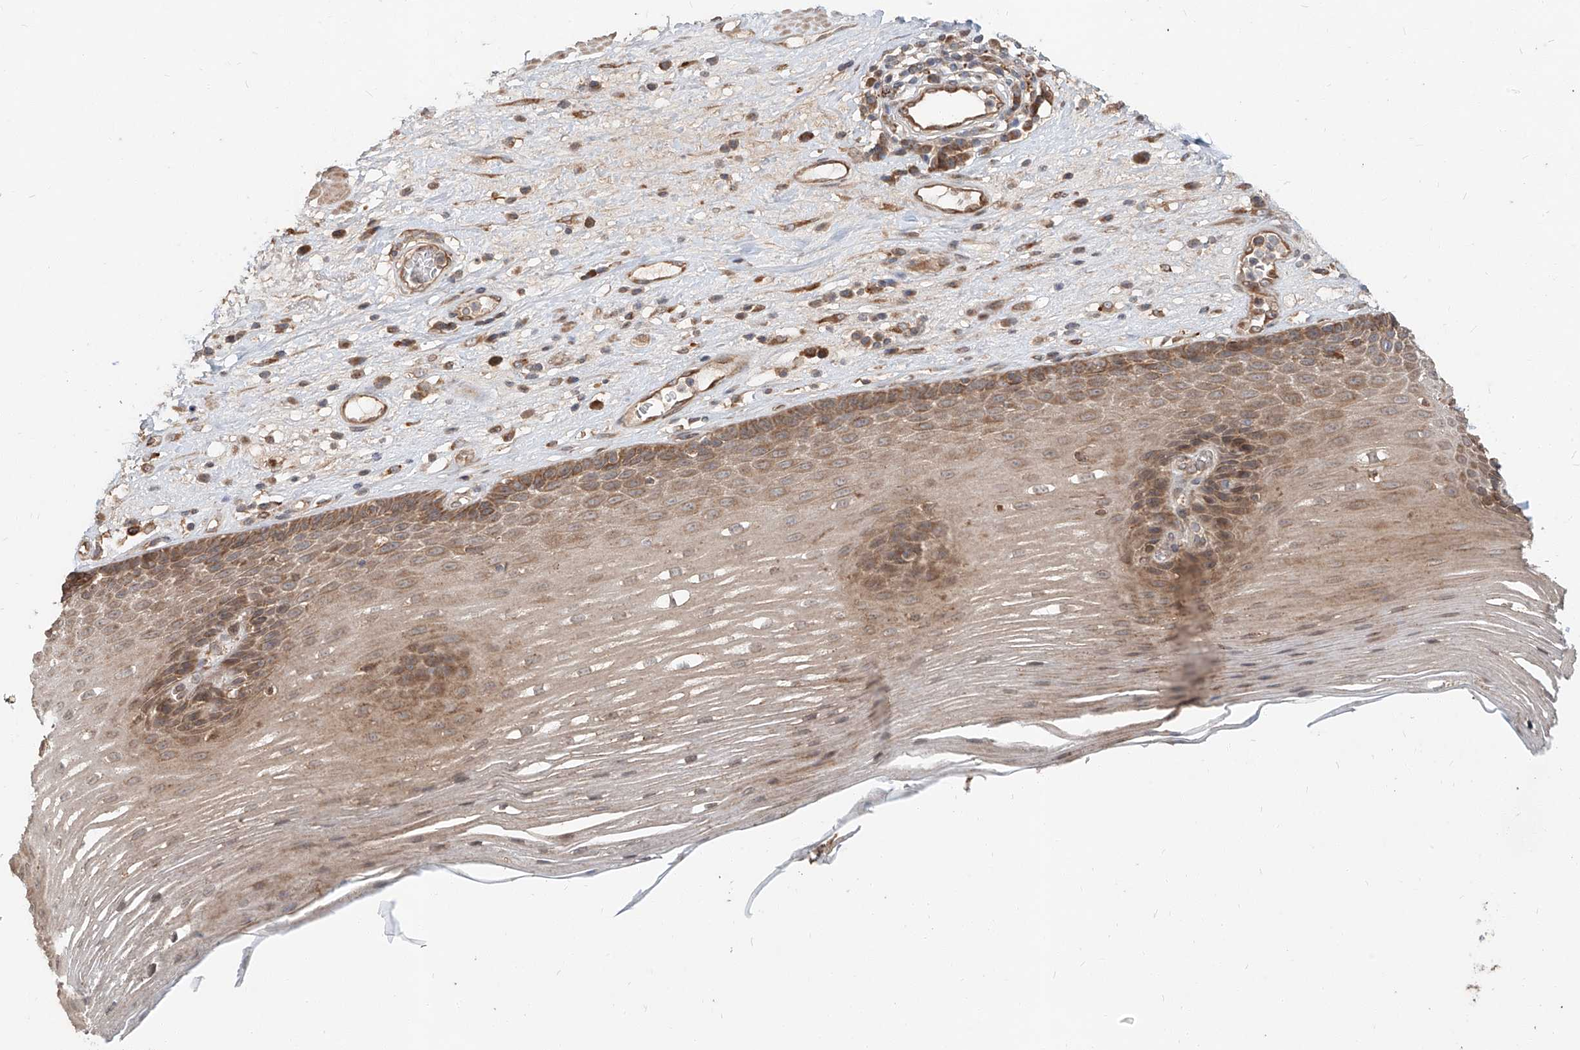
{"staining": {"intensity": "moderate", "quantity": "25%-75%", "location": "cytoplasmic/membranous"}, "tissue": "esophagus", "cell_type": "Squamous epithelial cells", "image_type": "normal", "snomed": [{"axis": "morphology", "description": "Normal tissue, NOS"}, {"axis": "topography", "description": "Esophagus"}], "caption": "The histopathology image reveals immunohistochemical staining of benign esophagus. There is moderate cytoplasmic/membranous expression is present in approximately 25%-75% of squamous epithelial cells.", "gene": "STX19", "patient": {"sex": "male", "age": 62}}